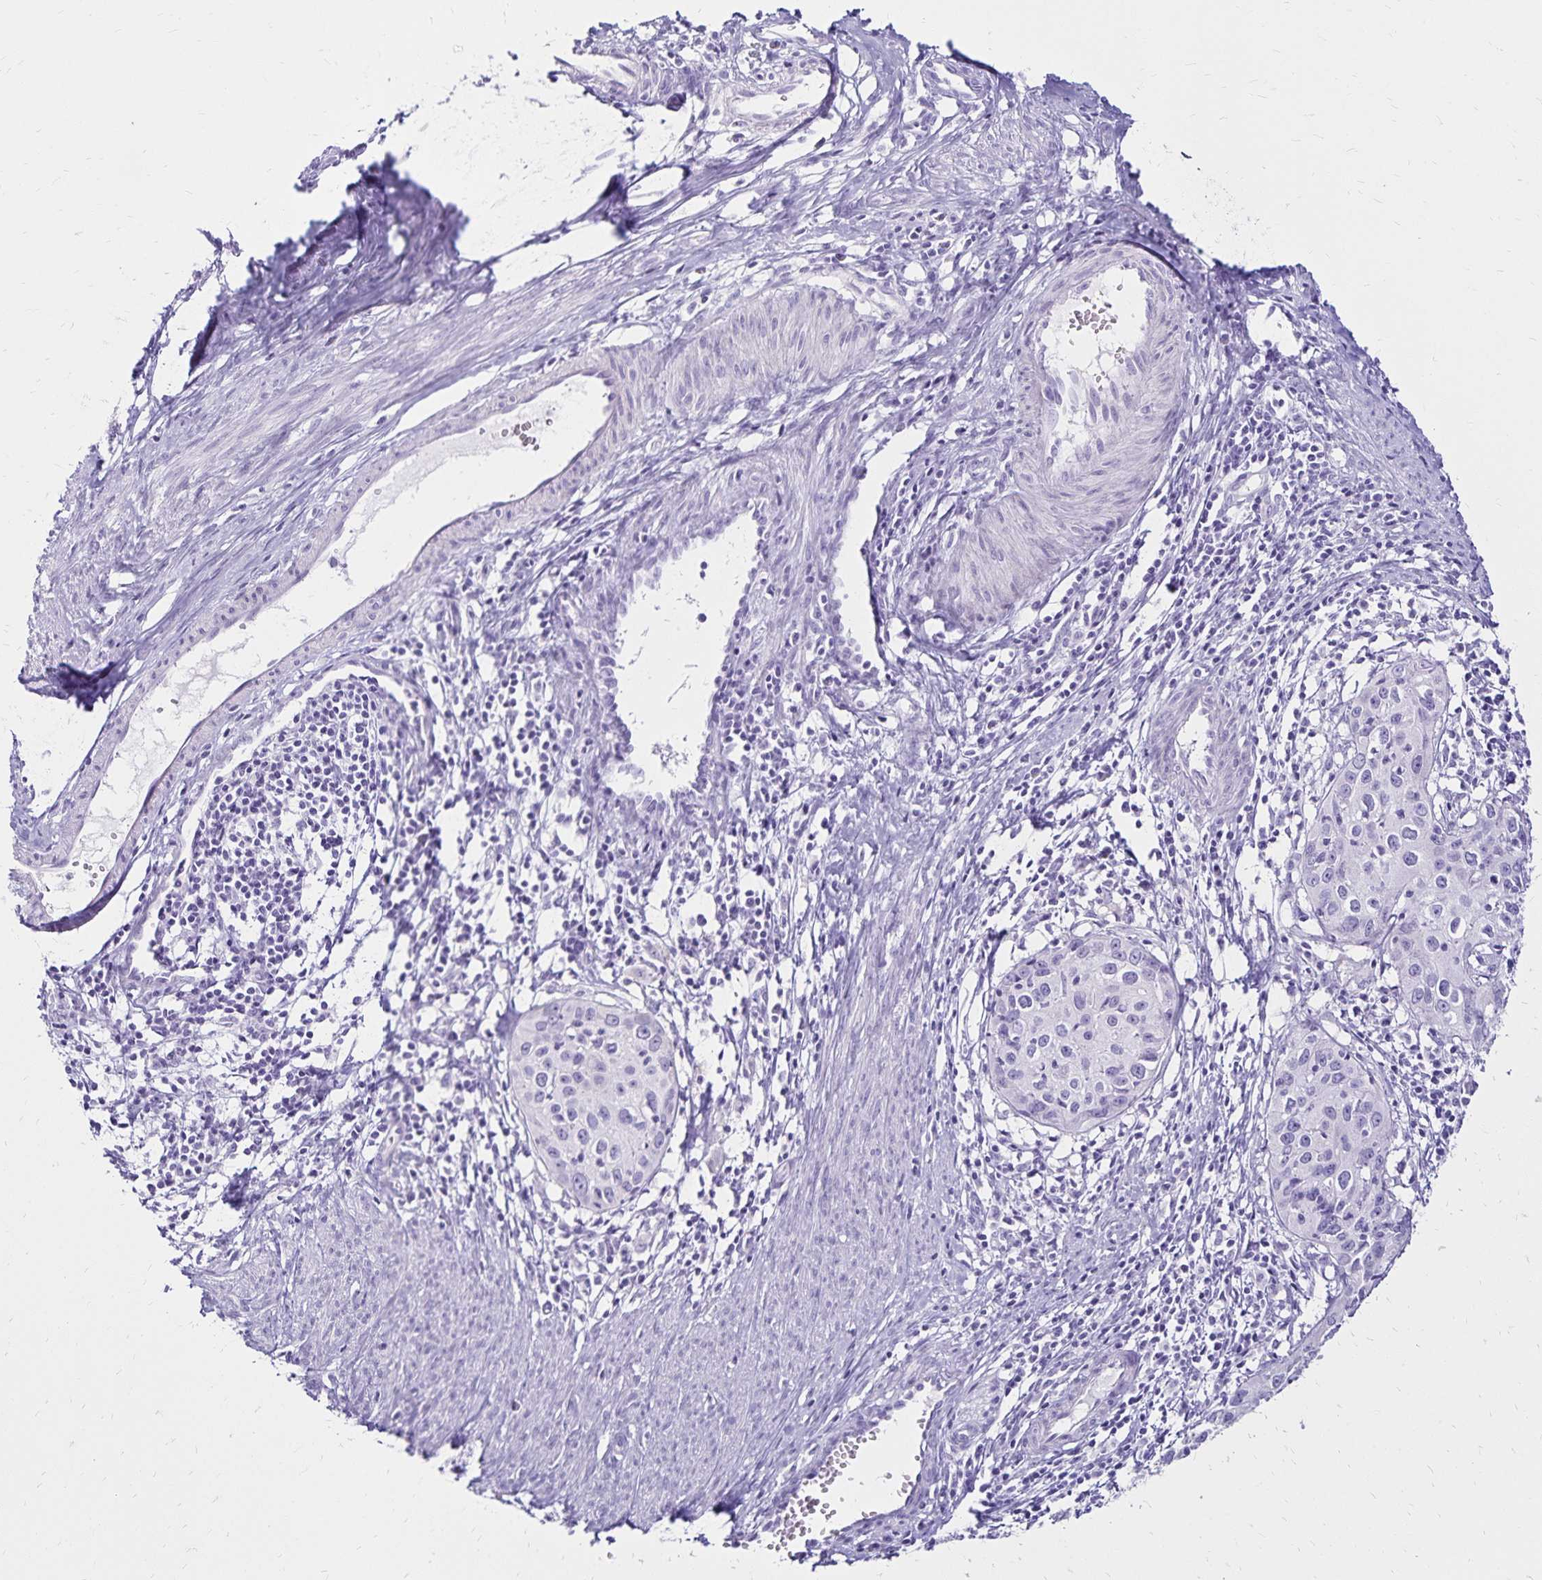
{"staining": {"intensity": "negative", "quantity": "none", "location": "none"}, "tissue": "cervical cancer", "cell_type": "Tumor cells", "image_type": "cancer", "snomed": [{"axis": "morphology", "description": "Squamous cell carcinoma, NOS"}, {"axis": "topography", "description": "Cervix"}], "caption": "The image reveals no staining of tumor cells in squamous cell carcinoma (cervical).", "gene": "LIN28B", "patient": {"sex": "female", "age": 40}}